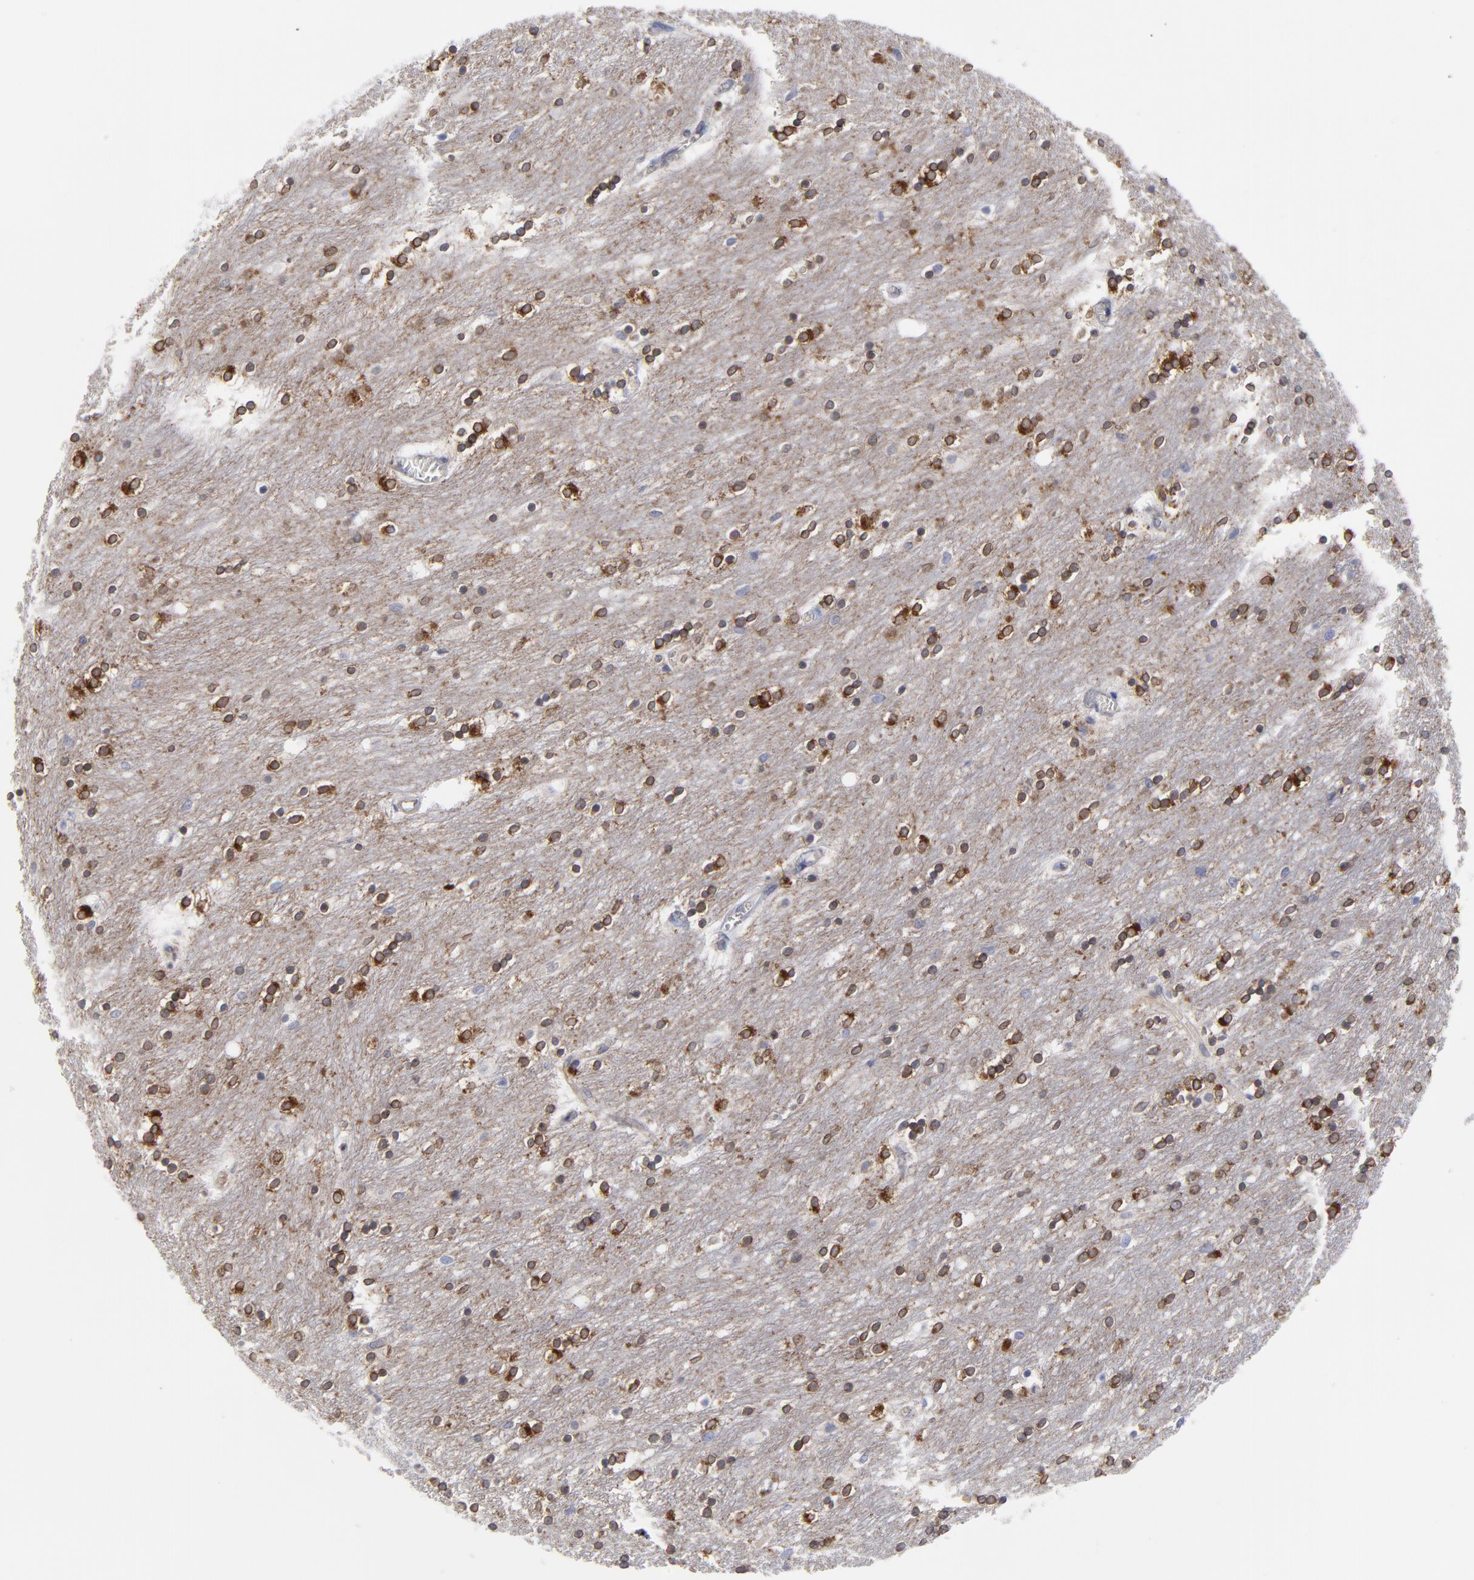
{"staining": {"intensity": "moderate", "quantity": "25%-75%", "location": "cytoplasmic/membranous"}, "tissue": "caudate", "cell_type": "Glial cells", "image_type": "normal", "snomed": [{"axis": "morphology", "description": "Normal tissue, NOS"}, {"axis": "topography", "description": "Lateral ventricle wall"}], "caption": "The image shows staining of unremarkable caudate, revealing moderate cytoplasmic/membranous protein positivity (brown color) within glial cells. The staining was performed using DAB (3,3'-diaminobenzidine), with brown indicating positive protein expression. Nuclei are stained blue with hematoxylin.", "gene": "MOSPD2", "patient": {"sex": "female", "age": 54}}